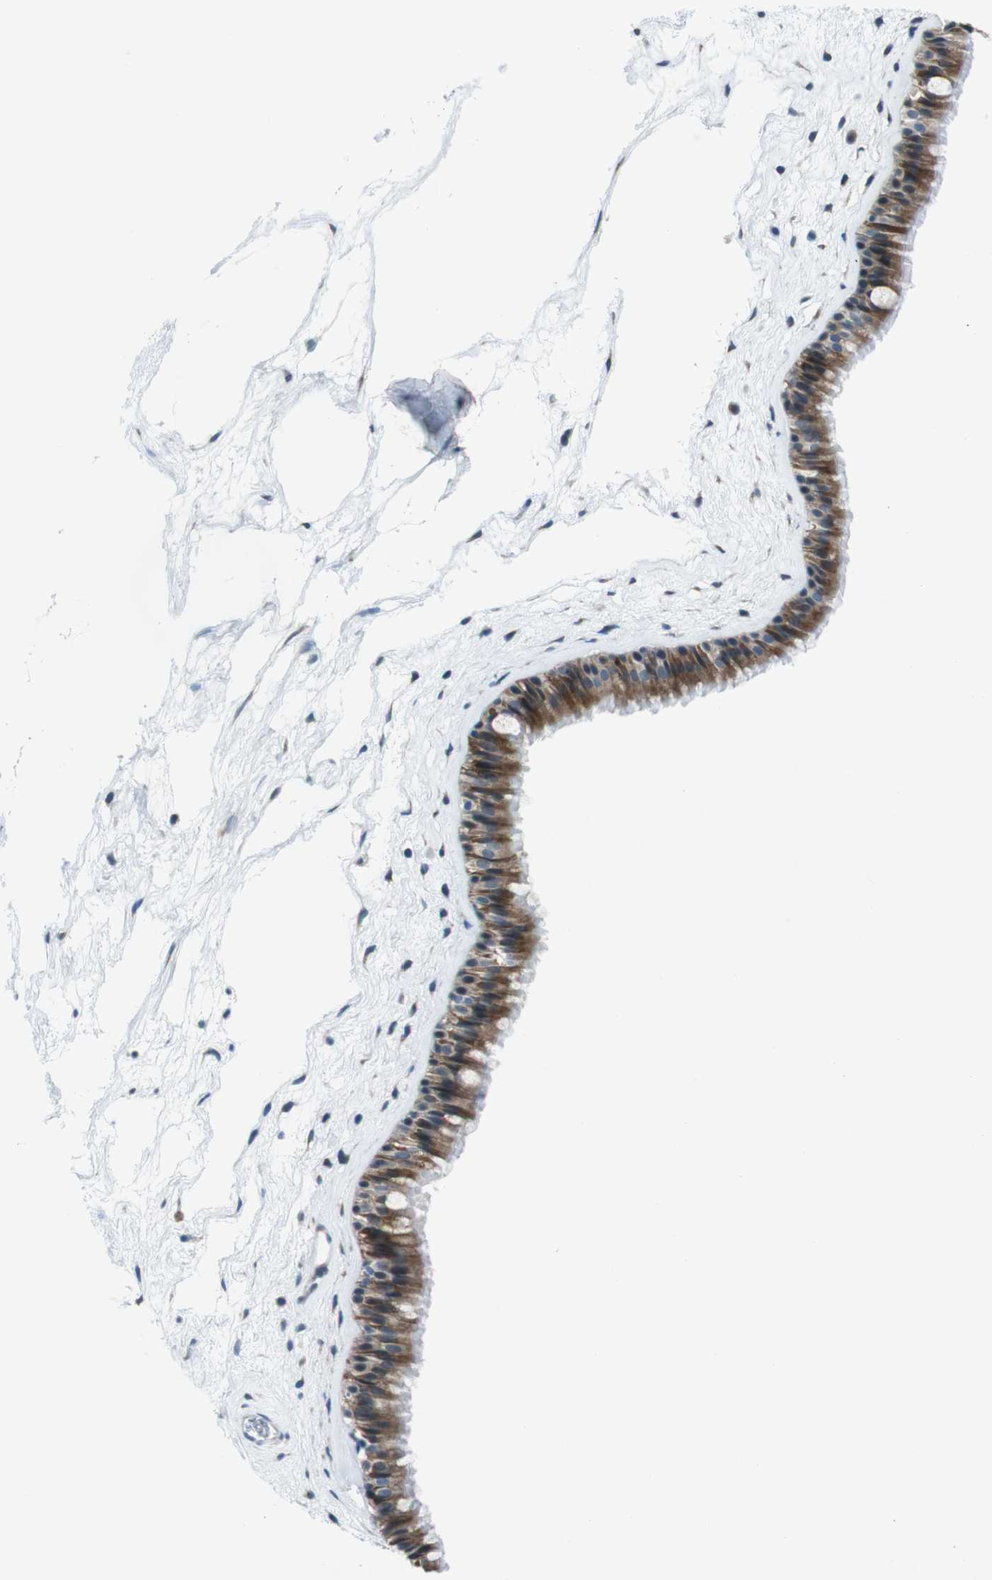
{"staining": {"intensity": "moderate", "quantity": ">75%", "location": "cytoplasmic/membranous"}, "tissue": "nasopharynx", "cell_type": "Respiratory epithelial cells", "image_type": "normal", "snomed": [{"axis": "morphology", "description": "Normal tissue, NOS"}, {"axis": "morphology", "description": "Inflammation, NOS"}, {"axis": "topography", "description": "Nasopharynx"}], "caption": "Immunohistochemical staining of normal nasopharynx demonstrates moderate cytoplasmic/membranous protein staining in about >75% of respiratory epithelial cells.", "gene": "LRP5", "patient": {"sex": "male", "age": 48}}